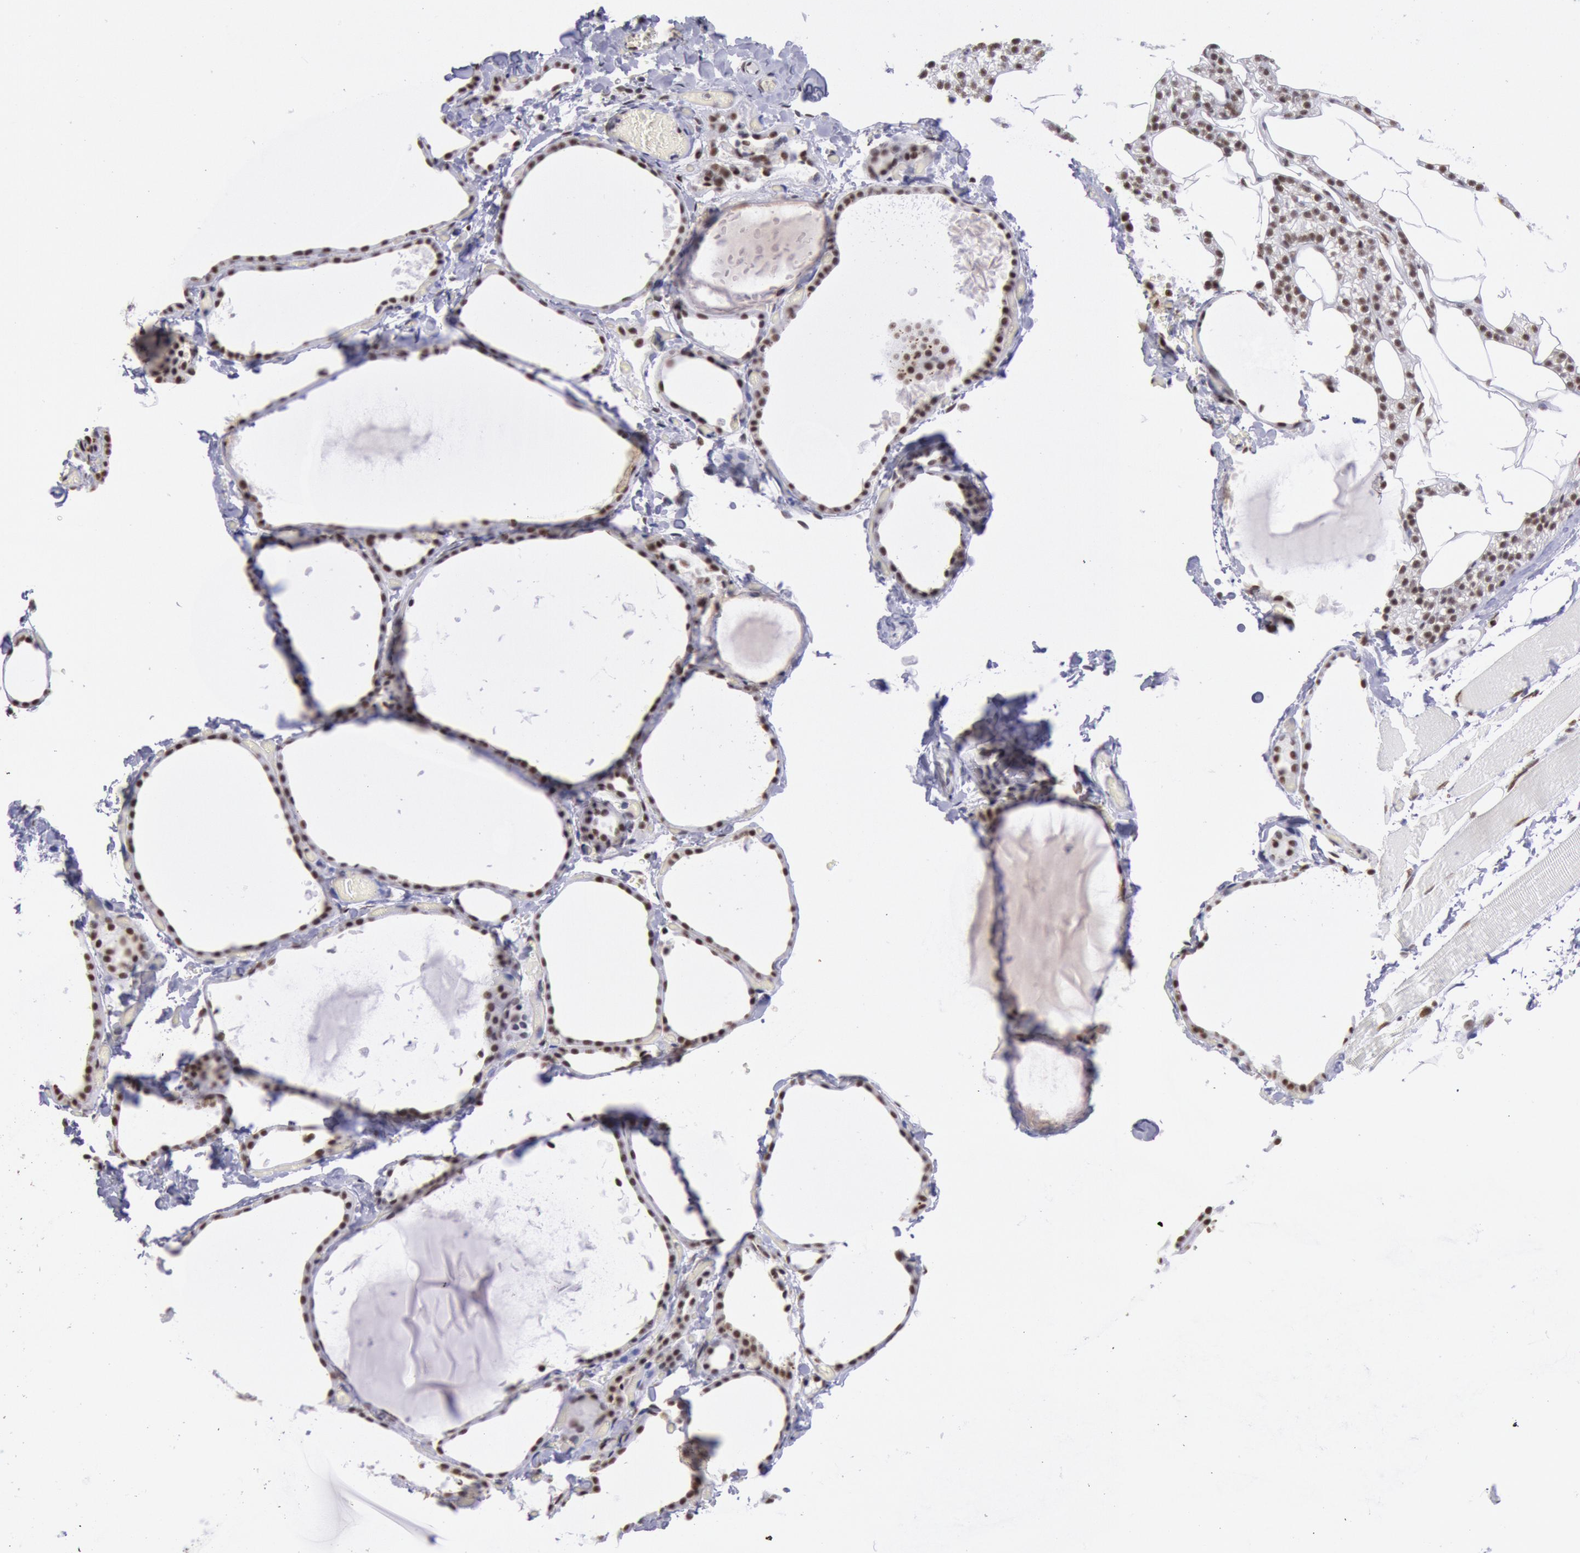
{"staining": {"intensity": "strong", "quantity": ">75%", "location": "nuclear"}, "tissue": "thyroid gland", "cell_type": "Glandular cells", "image_type": "normal", "snomed": [{"axis": "morphology", "description": "Normal tissue, NOS"}, {"axis": "topography", "description": "Thyroid gland"}], "caption": "DAB immunohistochemical staining of unremarkable thyroid gland reveals strong nuclear protein staining in about >75% of glandular cells.", "gene": "SNRPD3", "patient": {"sex": "female", "age": 22}}